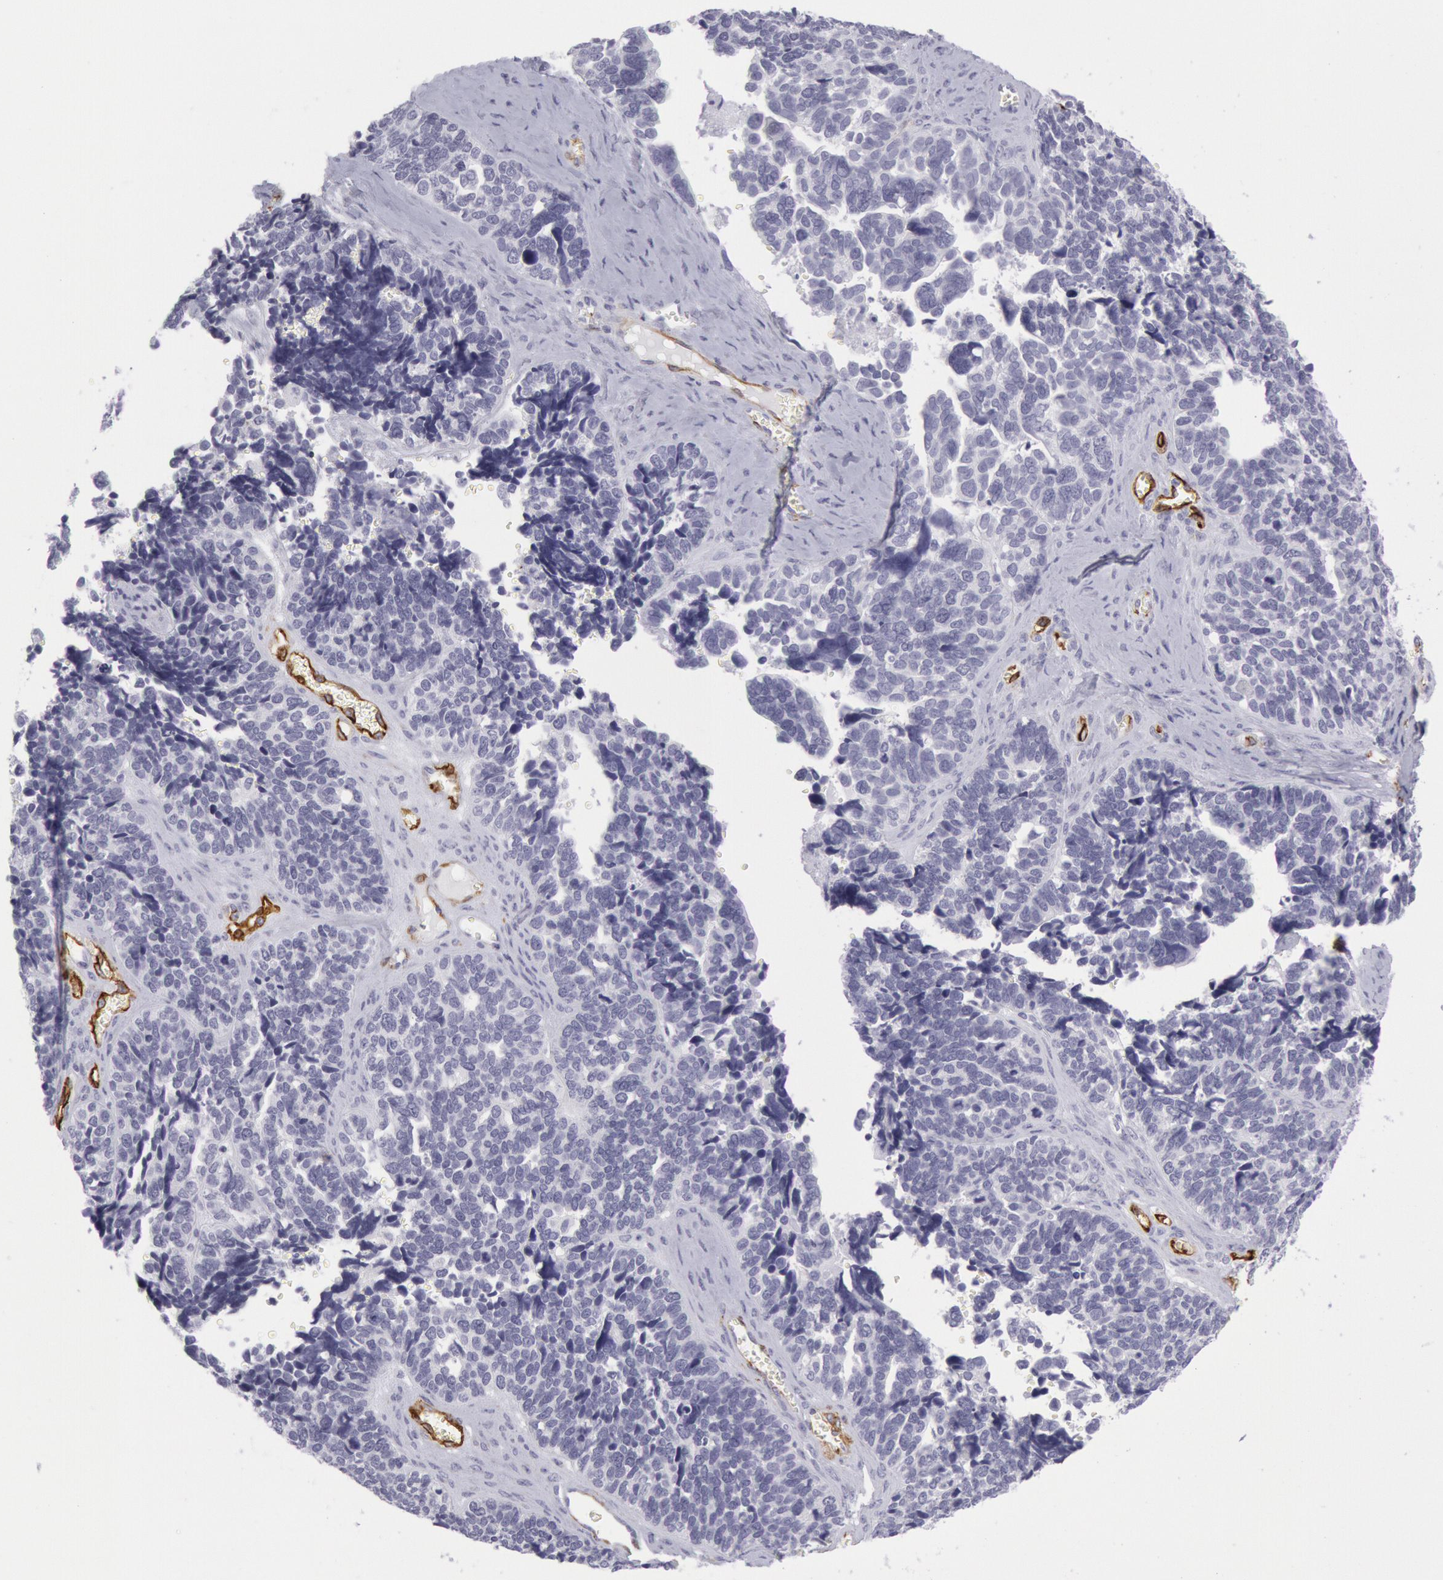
{"staining": {"intensity": "negative", "quantity": "none", "location": "none"}, "tissue": "ovarian cancer", "cell_type": "Tumor cells", "image_type": "cancer", "snomed": [{"axis": "morphology", "description": "Cystadenocarcinoma, serous, NOS"}, {"axis": "topography", "description": "Ovary"}], "caption": "High magnification brightfield microscopy of ovarian cancer (serous cystadenocarcinoma) stained with DAB (brown) and counterstained with hematoxylin (blue): tumor cells show no significant positivity.", "gene": "CDH13", "patient": {"sex": "female", "age": 77}}